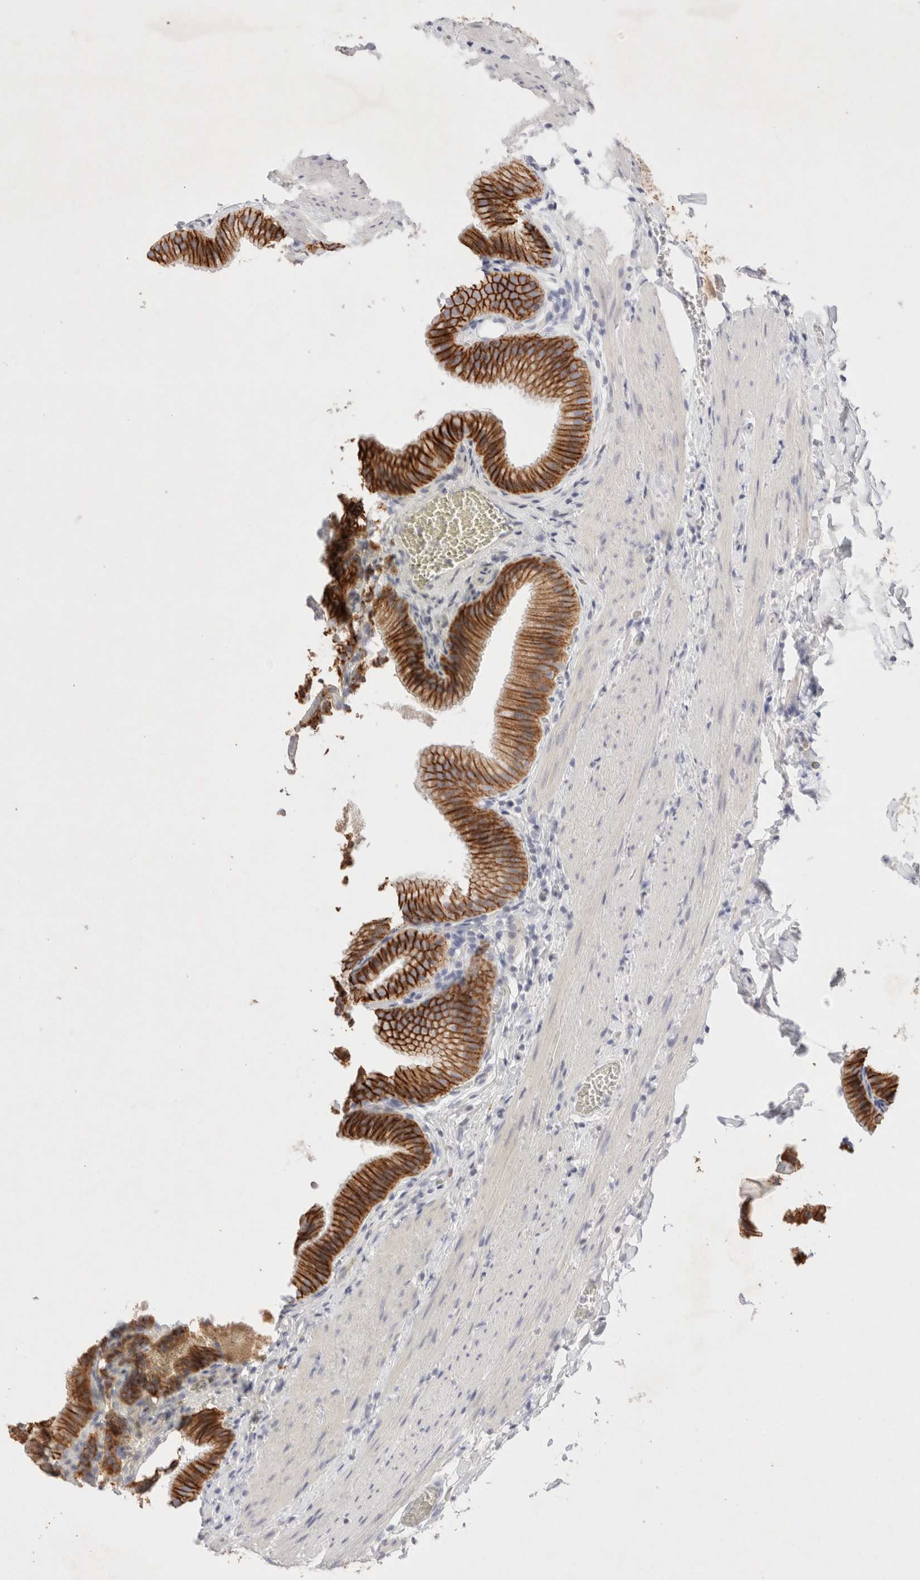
{"staining": {"intensity": "strong", "quantity": ">75%", "location": "cytoplasmic/membranous"}, "tissue": "gallbladder", "cell_type": "Glandular cells", "image_type": "normal", "snomed": [{"axis": "morphology", "description": "Normal tissue, NOS"}, {"axis": "topography", "description": "Gallbladder"}], "caption": "Immunohistochemistry (IHC) photomicrograph of benign human gallbladder stained for a protein (brown), which reveals high levels of strong cytoplasmic/membranous positivity in about >75% of glandular cells.", "gene": "EPCAM", "patient": {"sex": "male", "age": 38}}